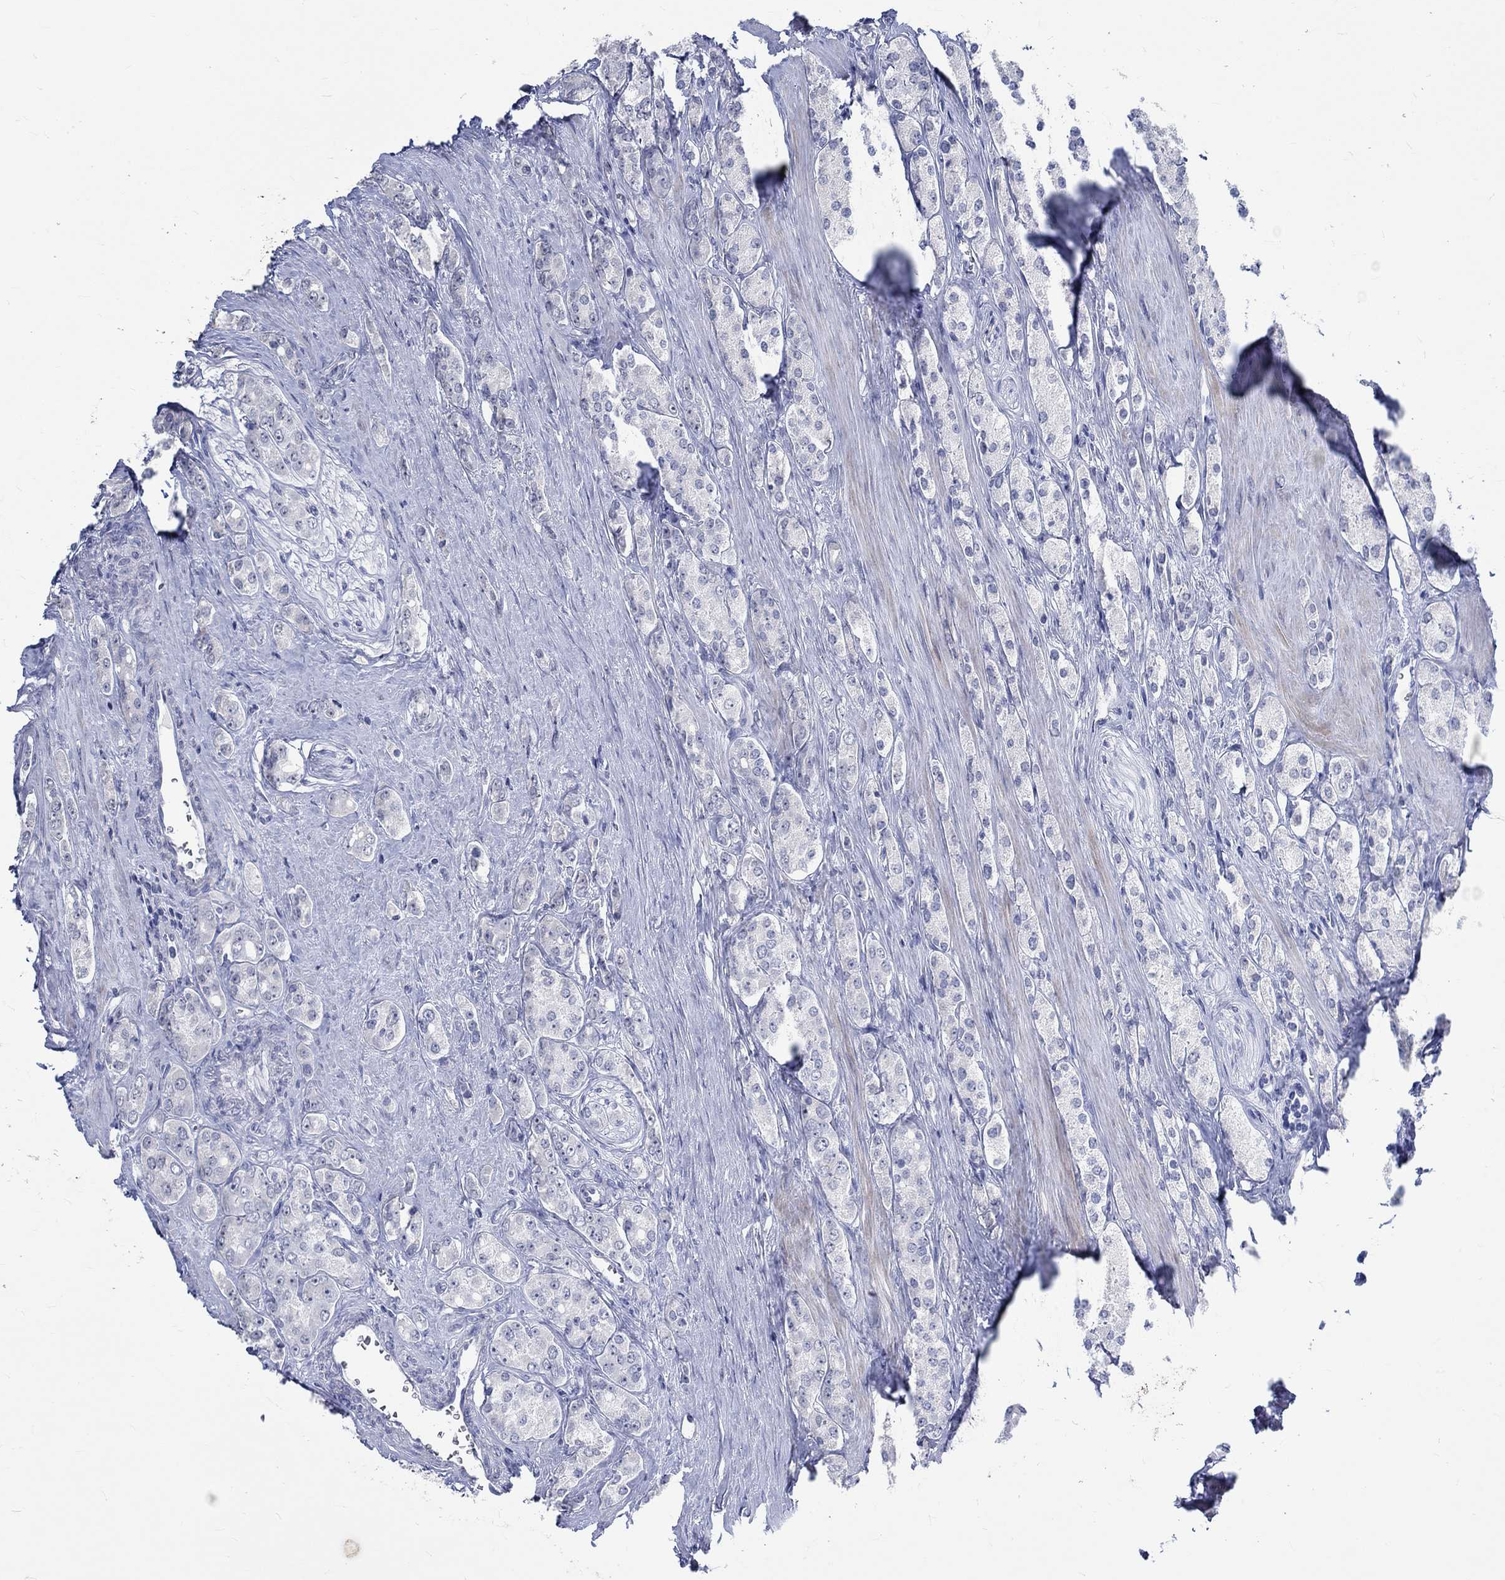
{"staining": {"intensity": "negative", "quantity": "none", "location": "none"}, "tissue": "prostate cancer", "cell_type": "Tumor cells", "image_type": "cancer", "snomed": [{"axis": "morphology", "description": "Adenocarcinoma, NOS"}, {"axis": "topography", "description": "Prostate"}], "caption": "The image shows no staining of tumor cells in prostate adenocarcinoma. (DAB (3,3'-diaminobenzidine) IHC, high magnification).", "gene": "C4orf47", "patient": {"sex": "male", "age": 67}}